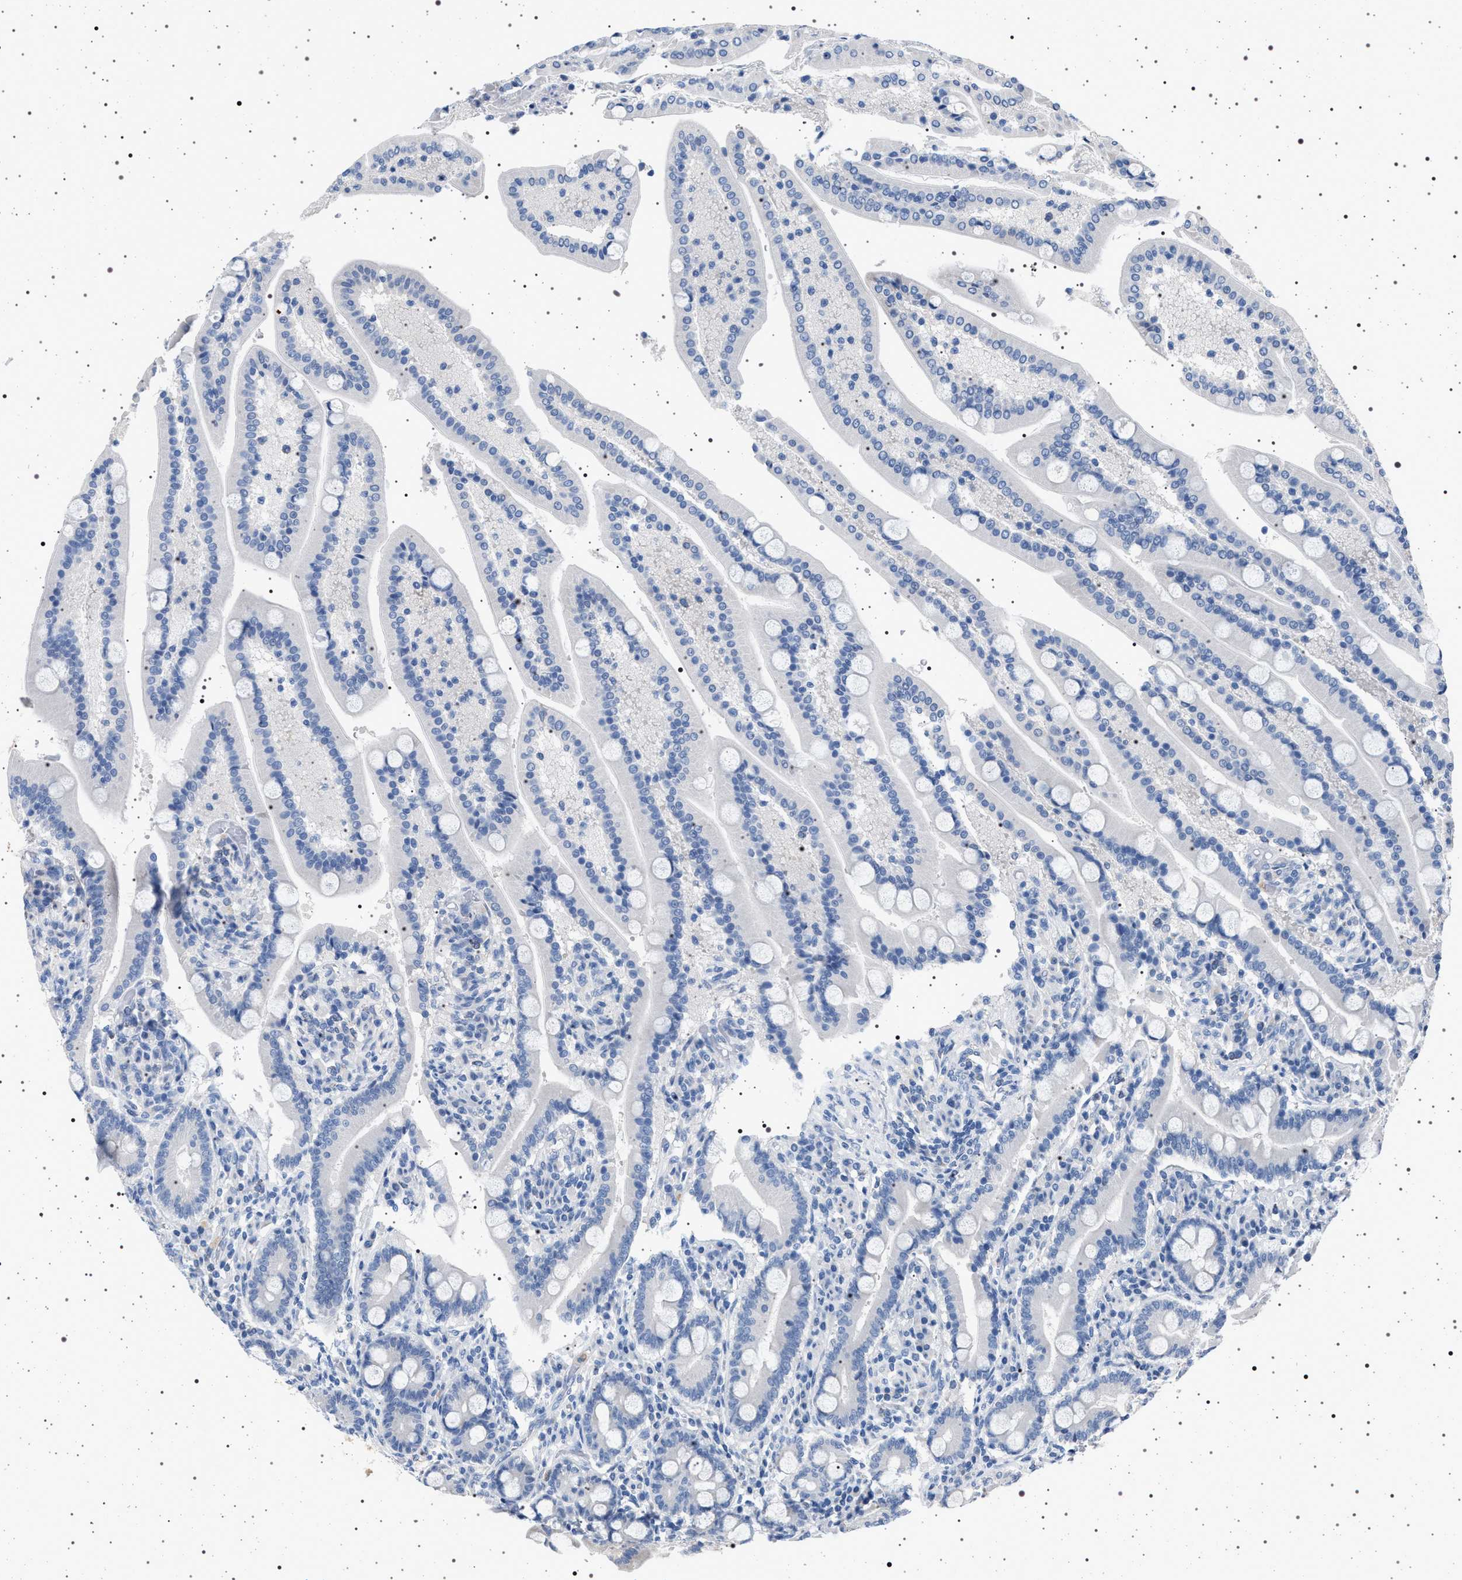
{"staining": {"intensity": "negative", "quantity": "none", "location": "none"}, "tissue": "duodenum", "cell_type": "Glandular cells", "image_type": "normal", "snomed": [{"axis": "morphology", "description": "Normal tissue, NOS"}, {"axis": "topography", "description": "Duodenum"}], "caption": "DAB immunohistochemical staining of normal human duodenum demonstrates no significant staining in glandular cells. Nuclei are stained in blue.", "gene": "NAT9", "patient": {"sex": "male", "age": 54}}